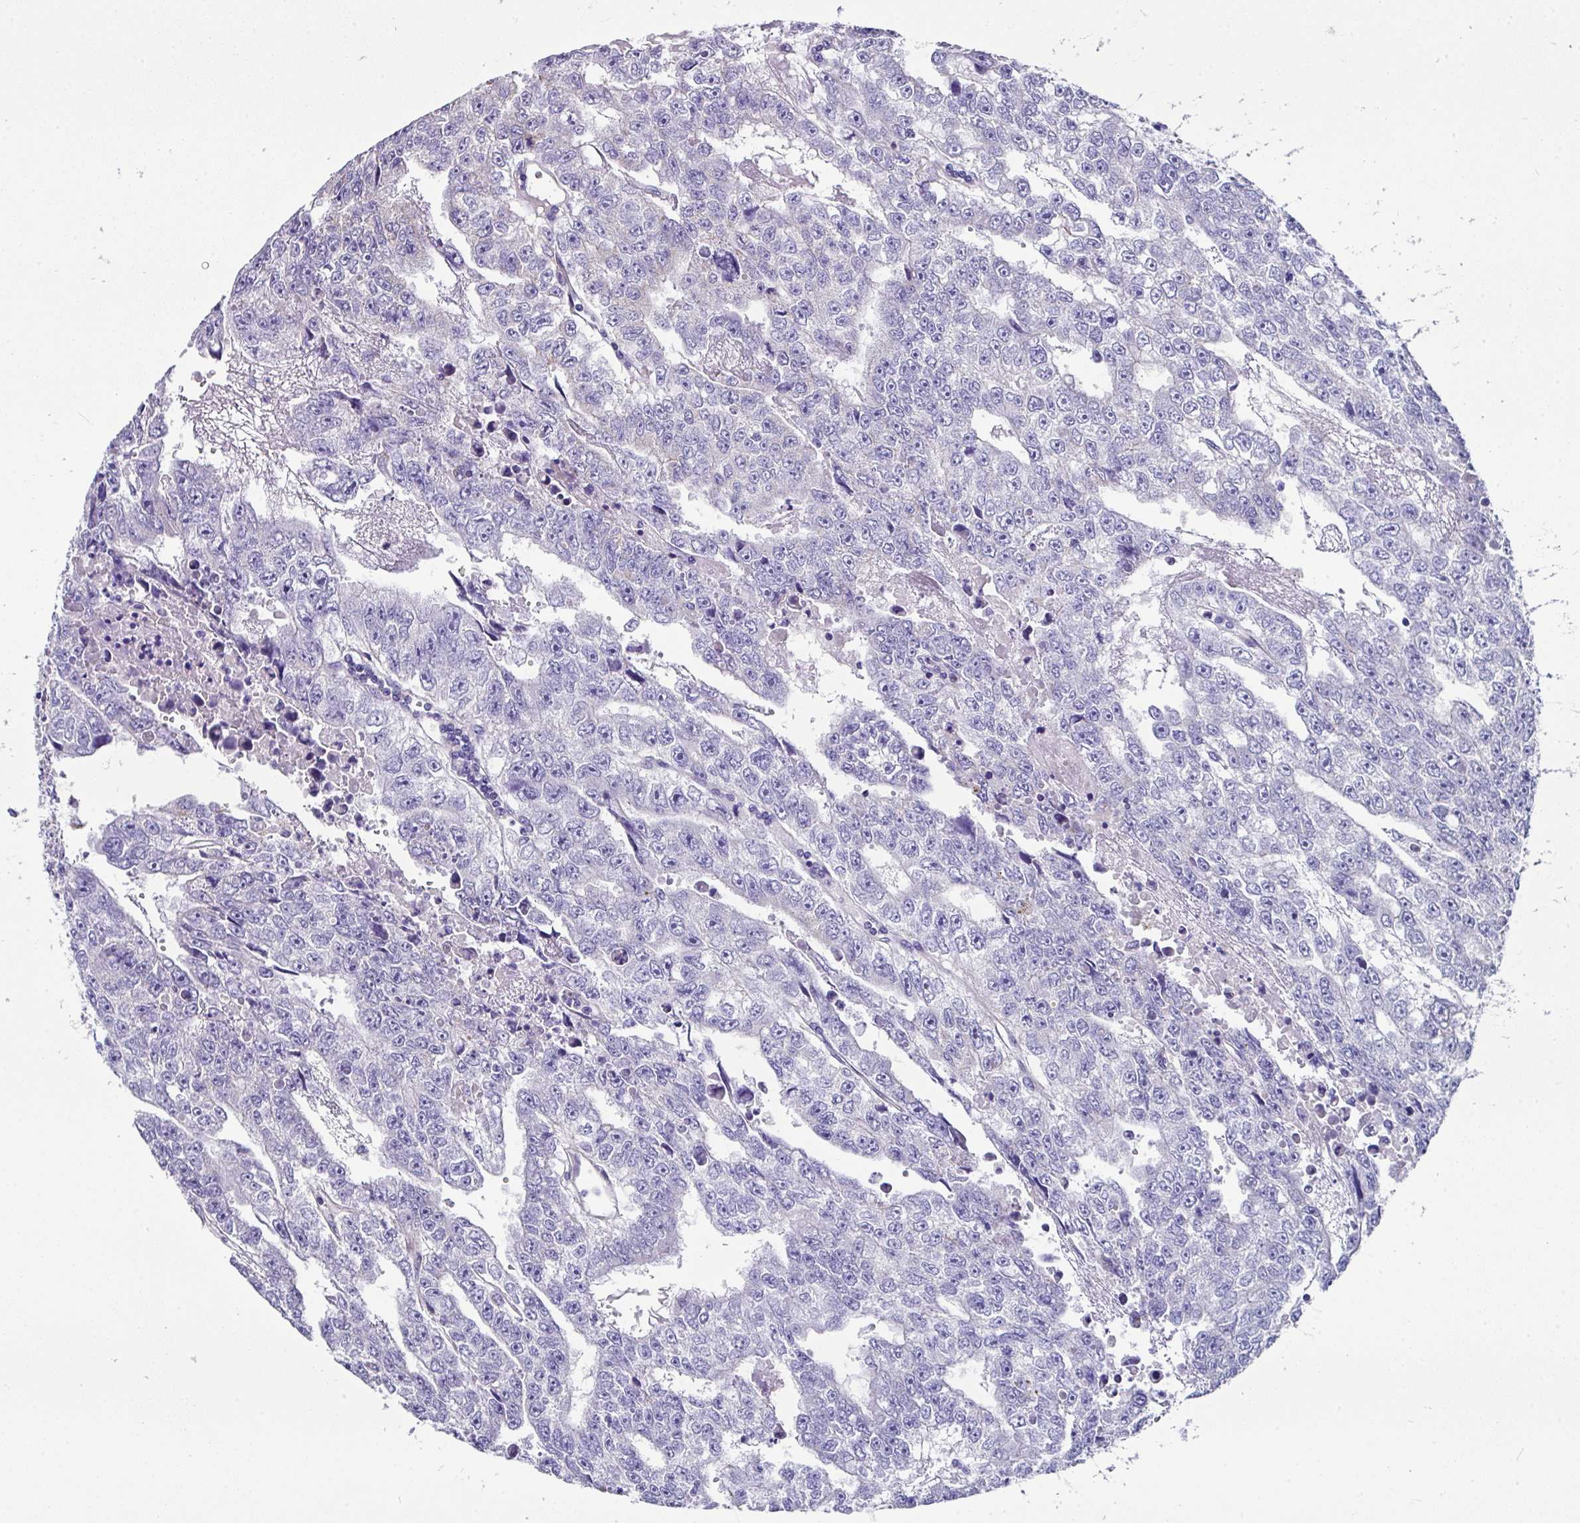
{"staining": {"intensity": "negative", "quantity": "none", "location": "none"}, "tissue": "testis cancer", "cell_type": "Tumor cells", "image_type": "cancer", "snomed": [{"axis": "morphology", "description": "Carcinoma, Embryonal, NOS"}, {"axis": "topography", "description": "Testis"}], "caption": "This is a image of immunohistochemistry (IHC) staining of embryonal carcinoma (testis), which shows no positivity in tumor cells.", "gene": "CLDN1", "patient": {"sex": "male", "age": 20}}